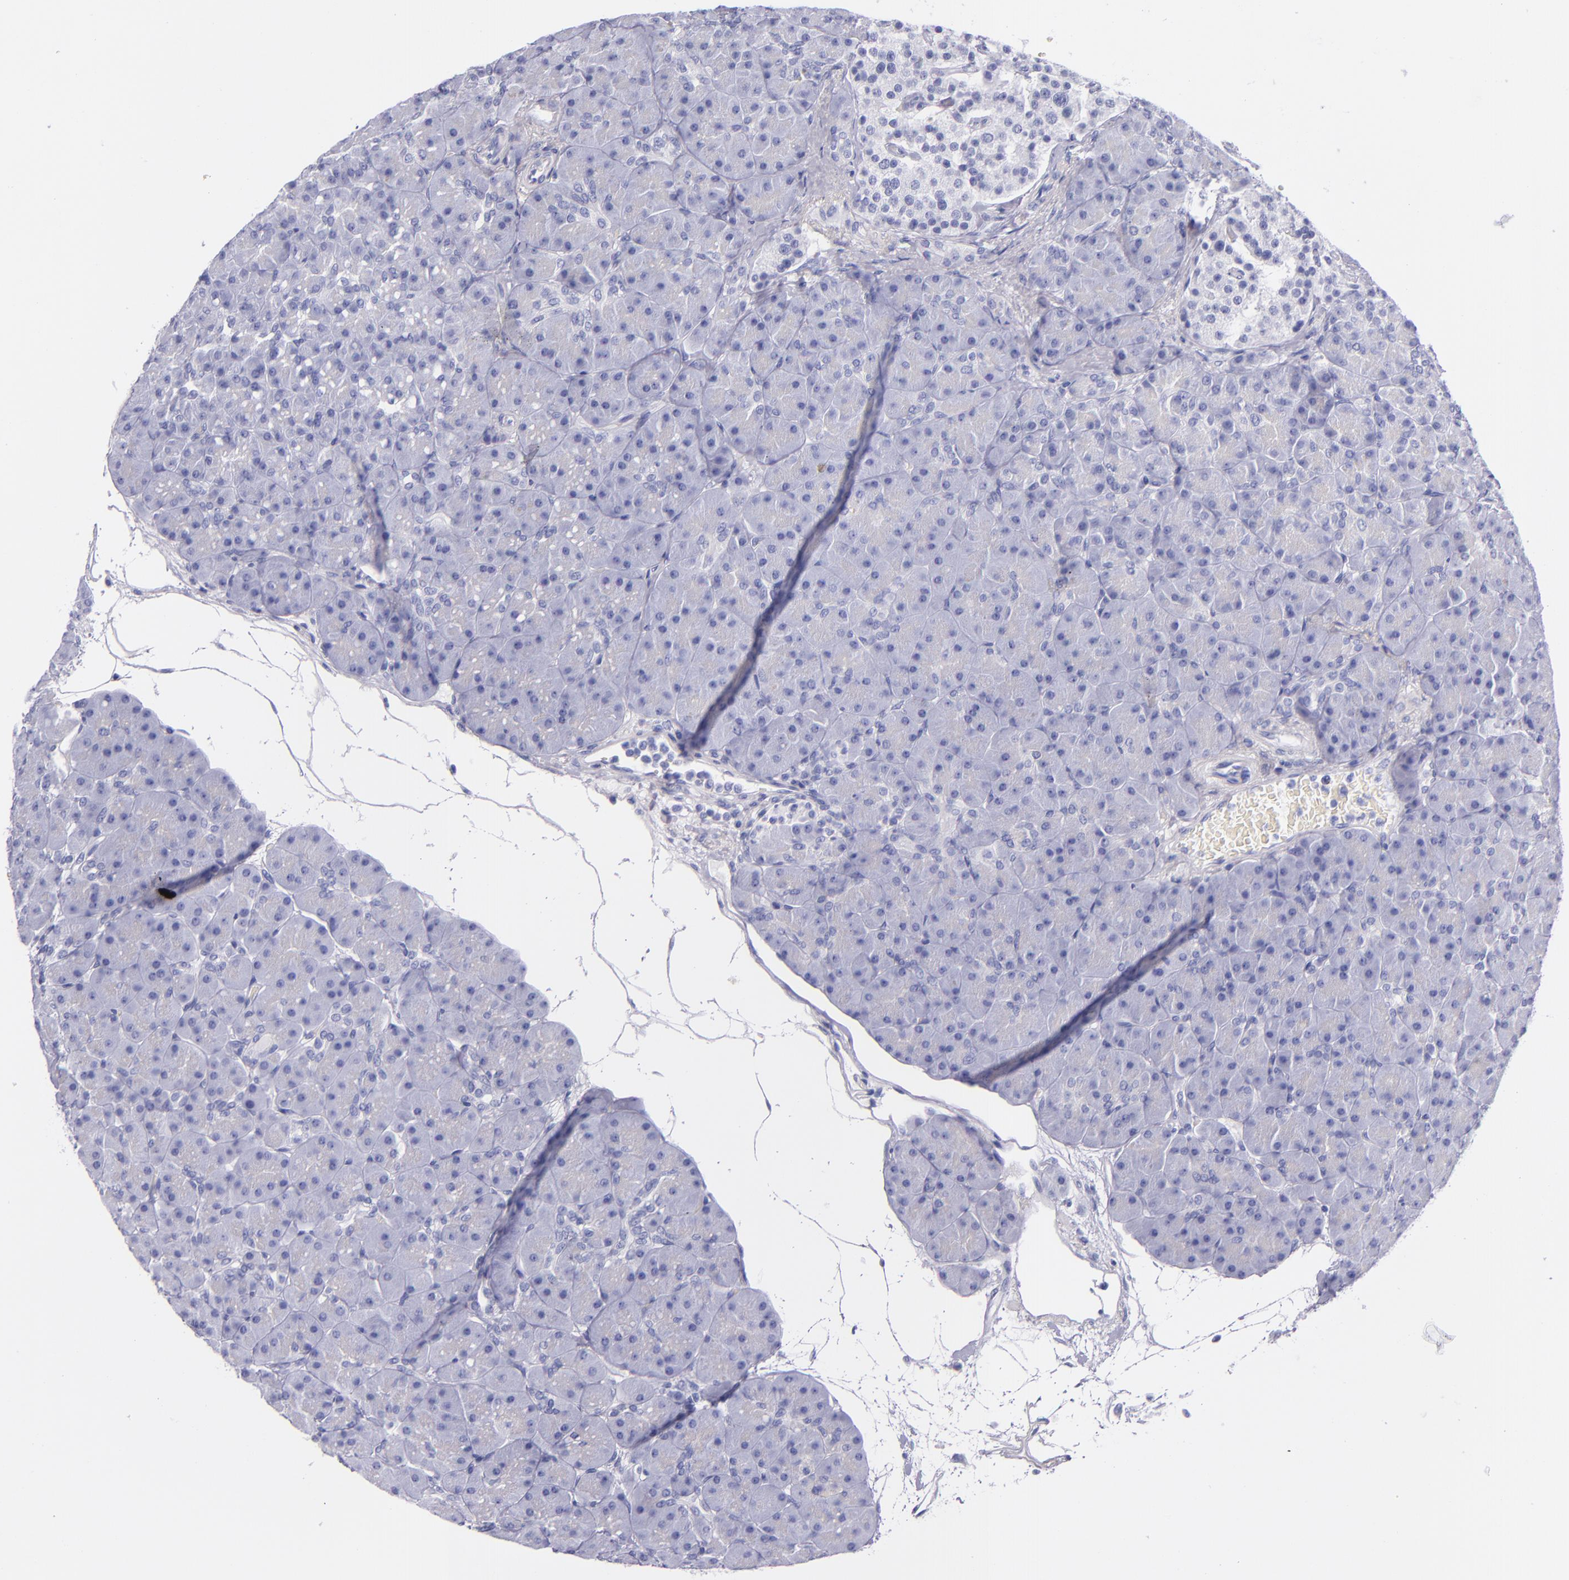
{"staining": {"intensity": "negative", "quantity": "none", "location": "none"}, "tissue": "pancreas", "cell_type": "Exocrine glandular cells", "image_type": "normal", "snomed": [{"axis": "morphology", "description": "Normal tissue, NOS"}, {"axis": "topography", "description": "Pancreas"}], "caption": "Protein analysis of unremarkable pancreas displays no significant positivity in exocrine glandular cells. The staining was performed using DAB (3,3'-diaminobenzidine) to visualize the protein expression in brown, while the nuclei were stained in blue with hematoxylin (Magnification: 20x).", "gene": "LAG3", "patient": {"sex": "male", "age": 66}}